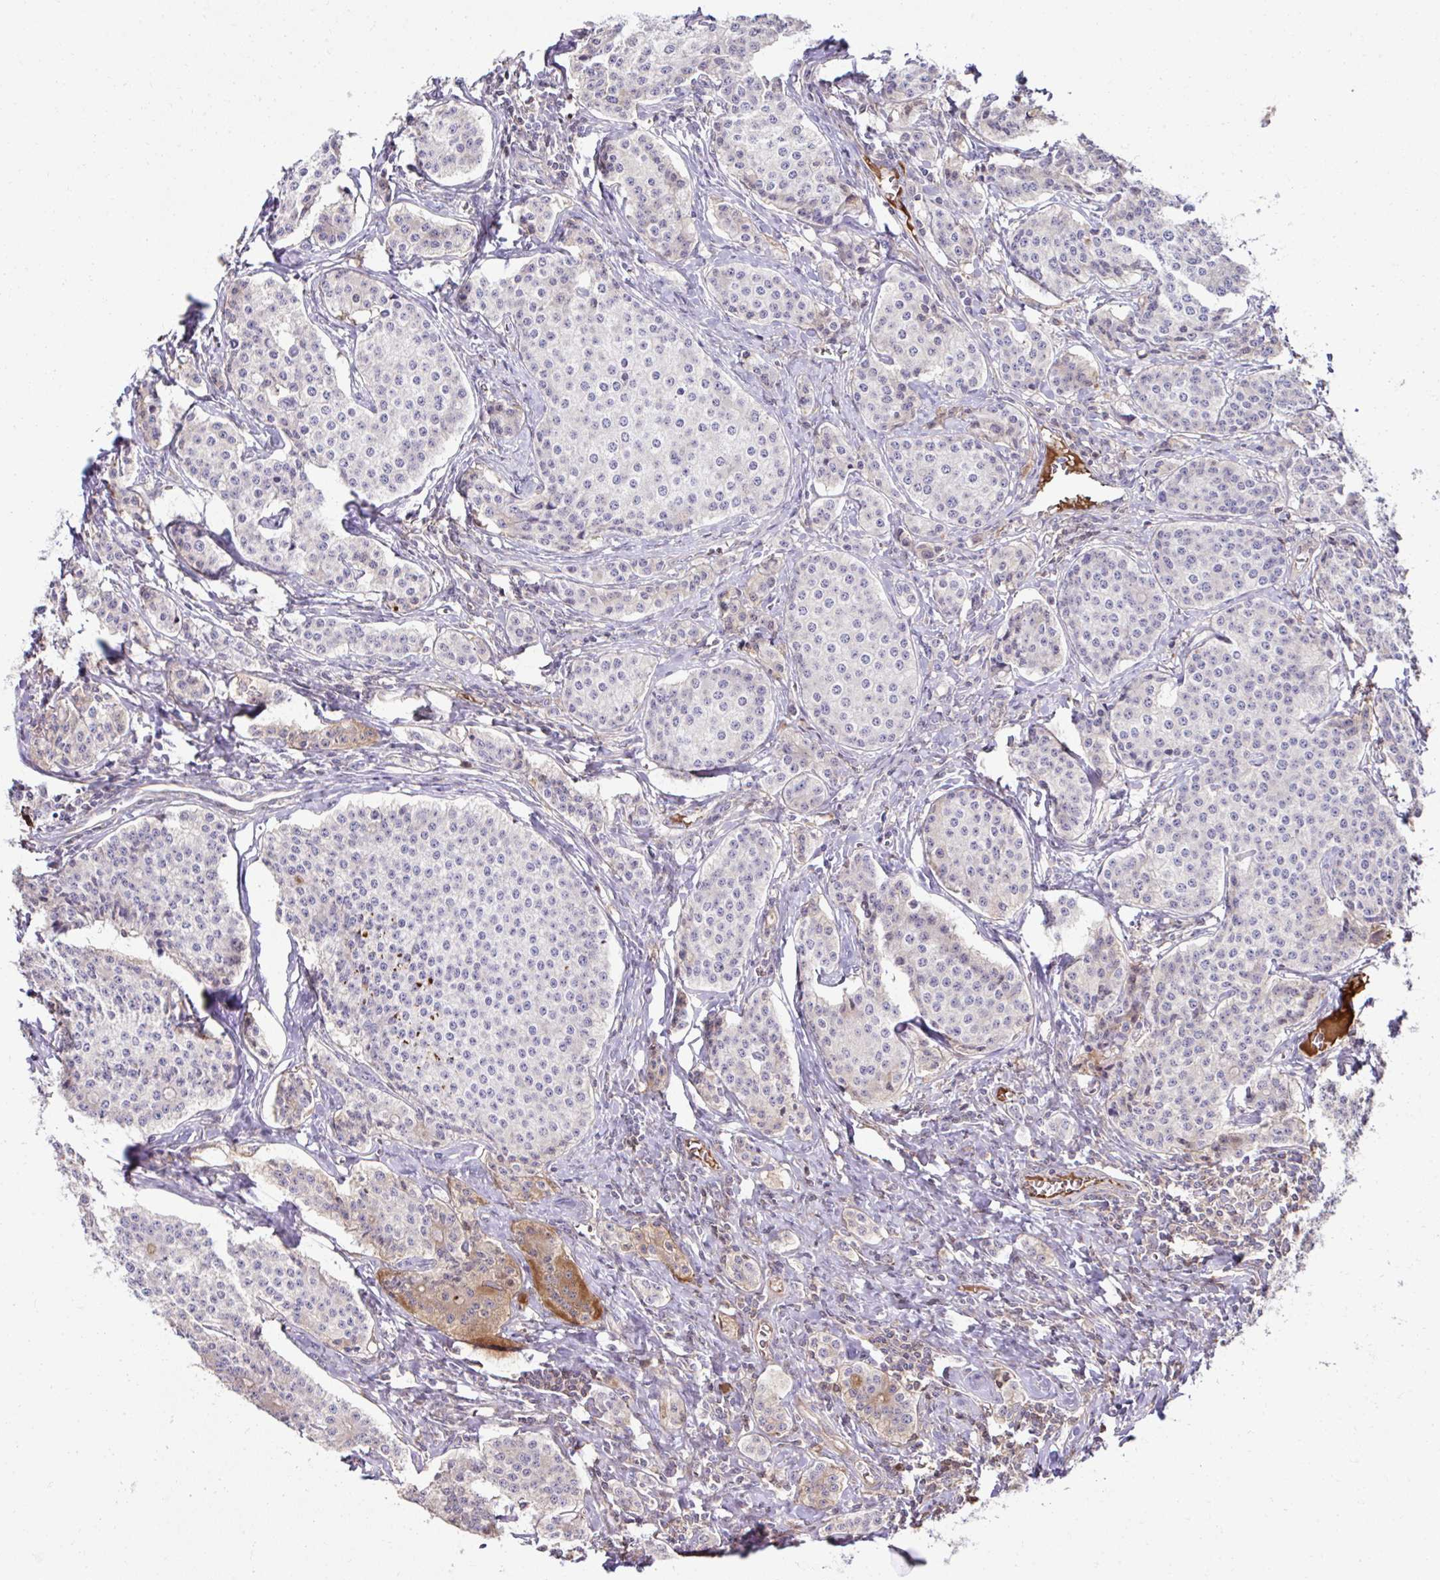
{"staining": {"intensity": "negative", "quantity": "none", "location": "none"}, "tissue": "carcinoid", "cell_type": "Tumor cells", "image_type": "cancer", "snomed": [{"axis": "morphology", "description": "Carcinoid, malignant, NOS"}, {"axis": "topography", "description": "Small intestine"}], "caption": "Immunohistochemical staining of carcinoid (malignant) displays no significant expression in tumor cells.", "gene": "CCDC85C", "patient": {"sex": "female", "age": 64}}